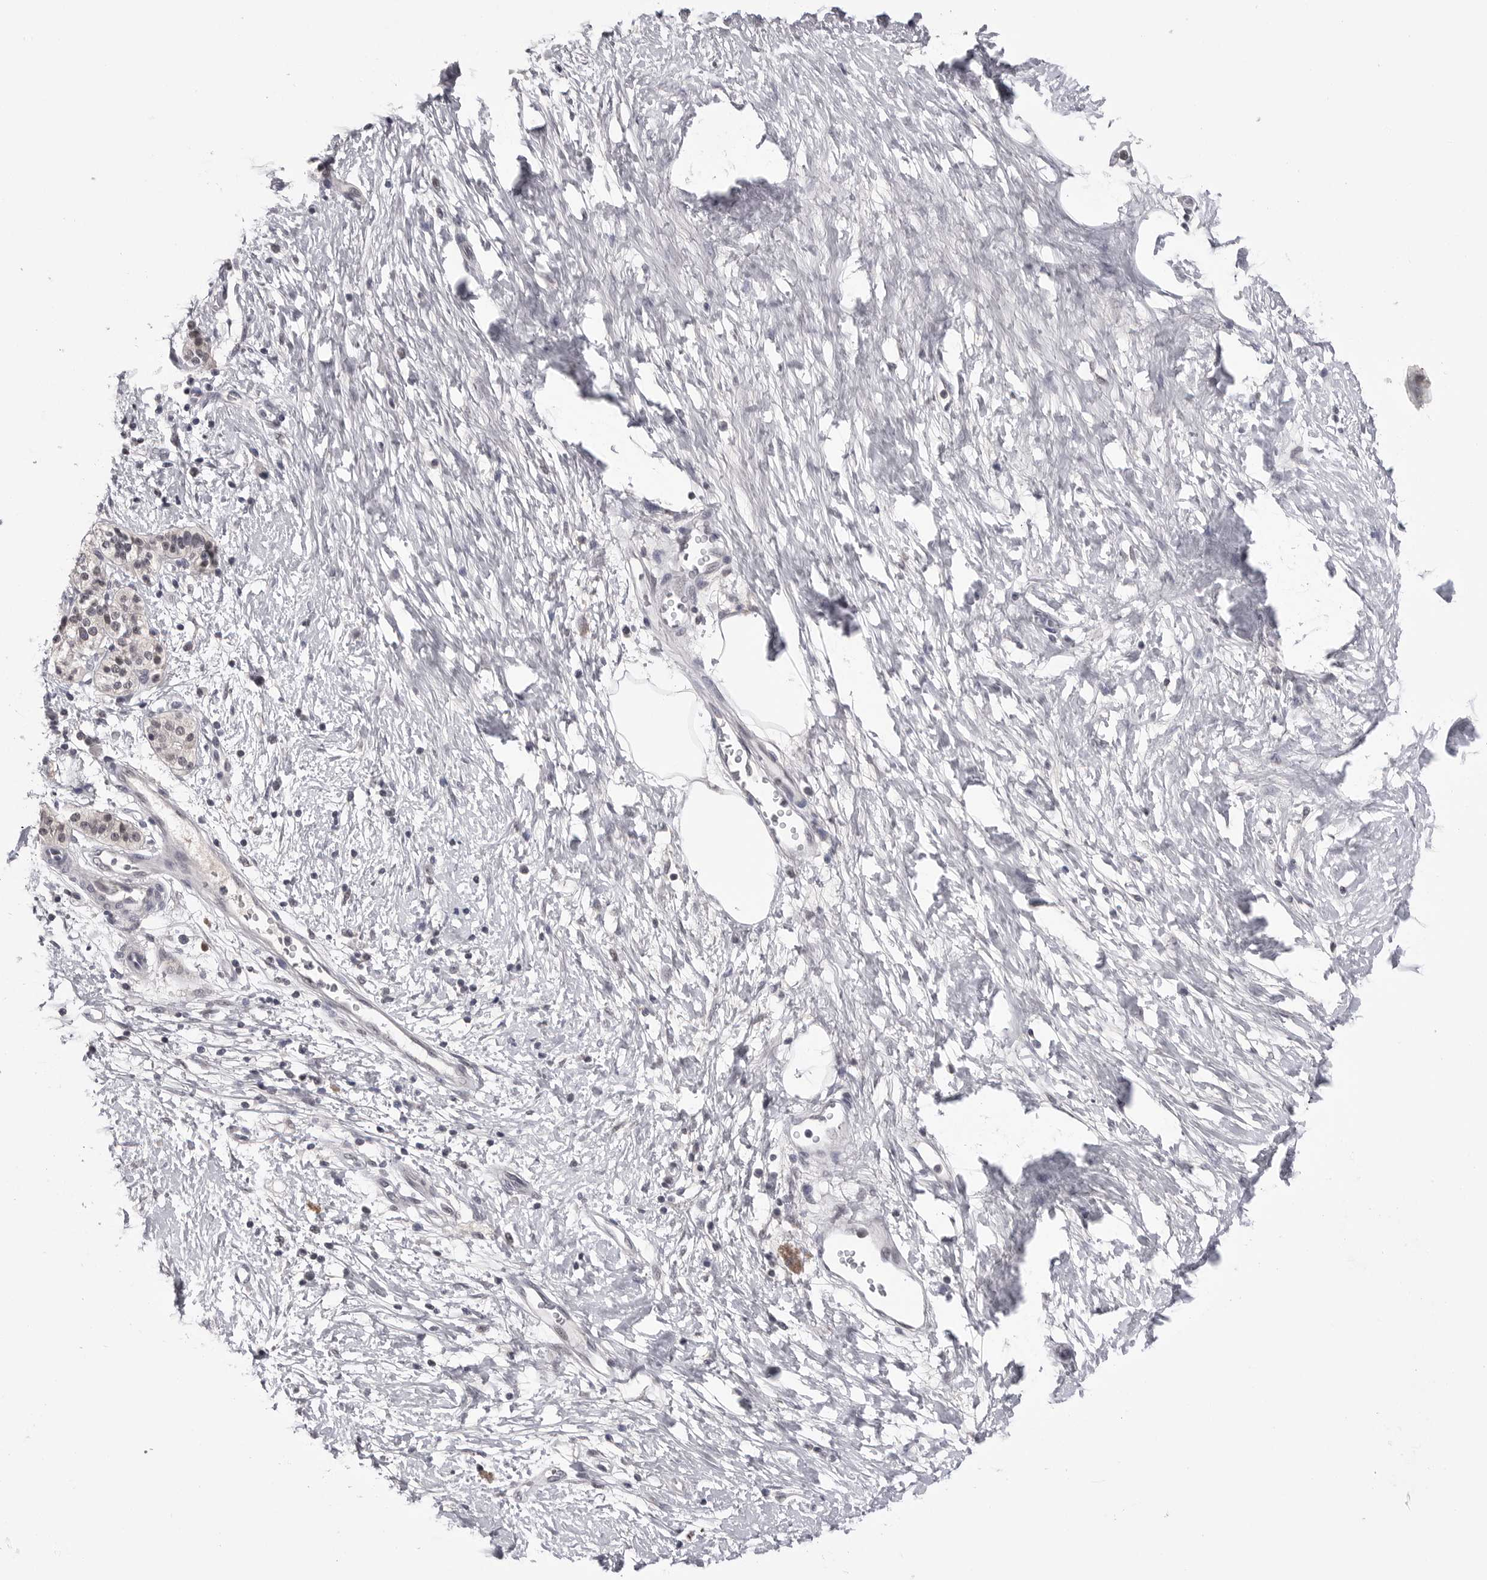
{"staining": {"intensity": "weak", "quantity": "25%-75%", "location": "nuclear"}, "tissue": "pancreatic cancer", "cell_type": "Tumor cells", "image_type": "cancer", "snomed": [{"axis": "morphology", "description": "Adenocarcinoma, NOS"}, {"axis": "topography", "description": "Pancreas"}], "caption": "Protein staining of pancreatic adenocarcinoma tissue reveals weak nuclear staining in approximately 25%-75% of tumor cells.", "gene": "DLG2", "patient": {"sex": "male", "age": 50}}